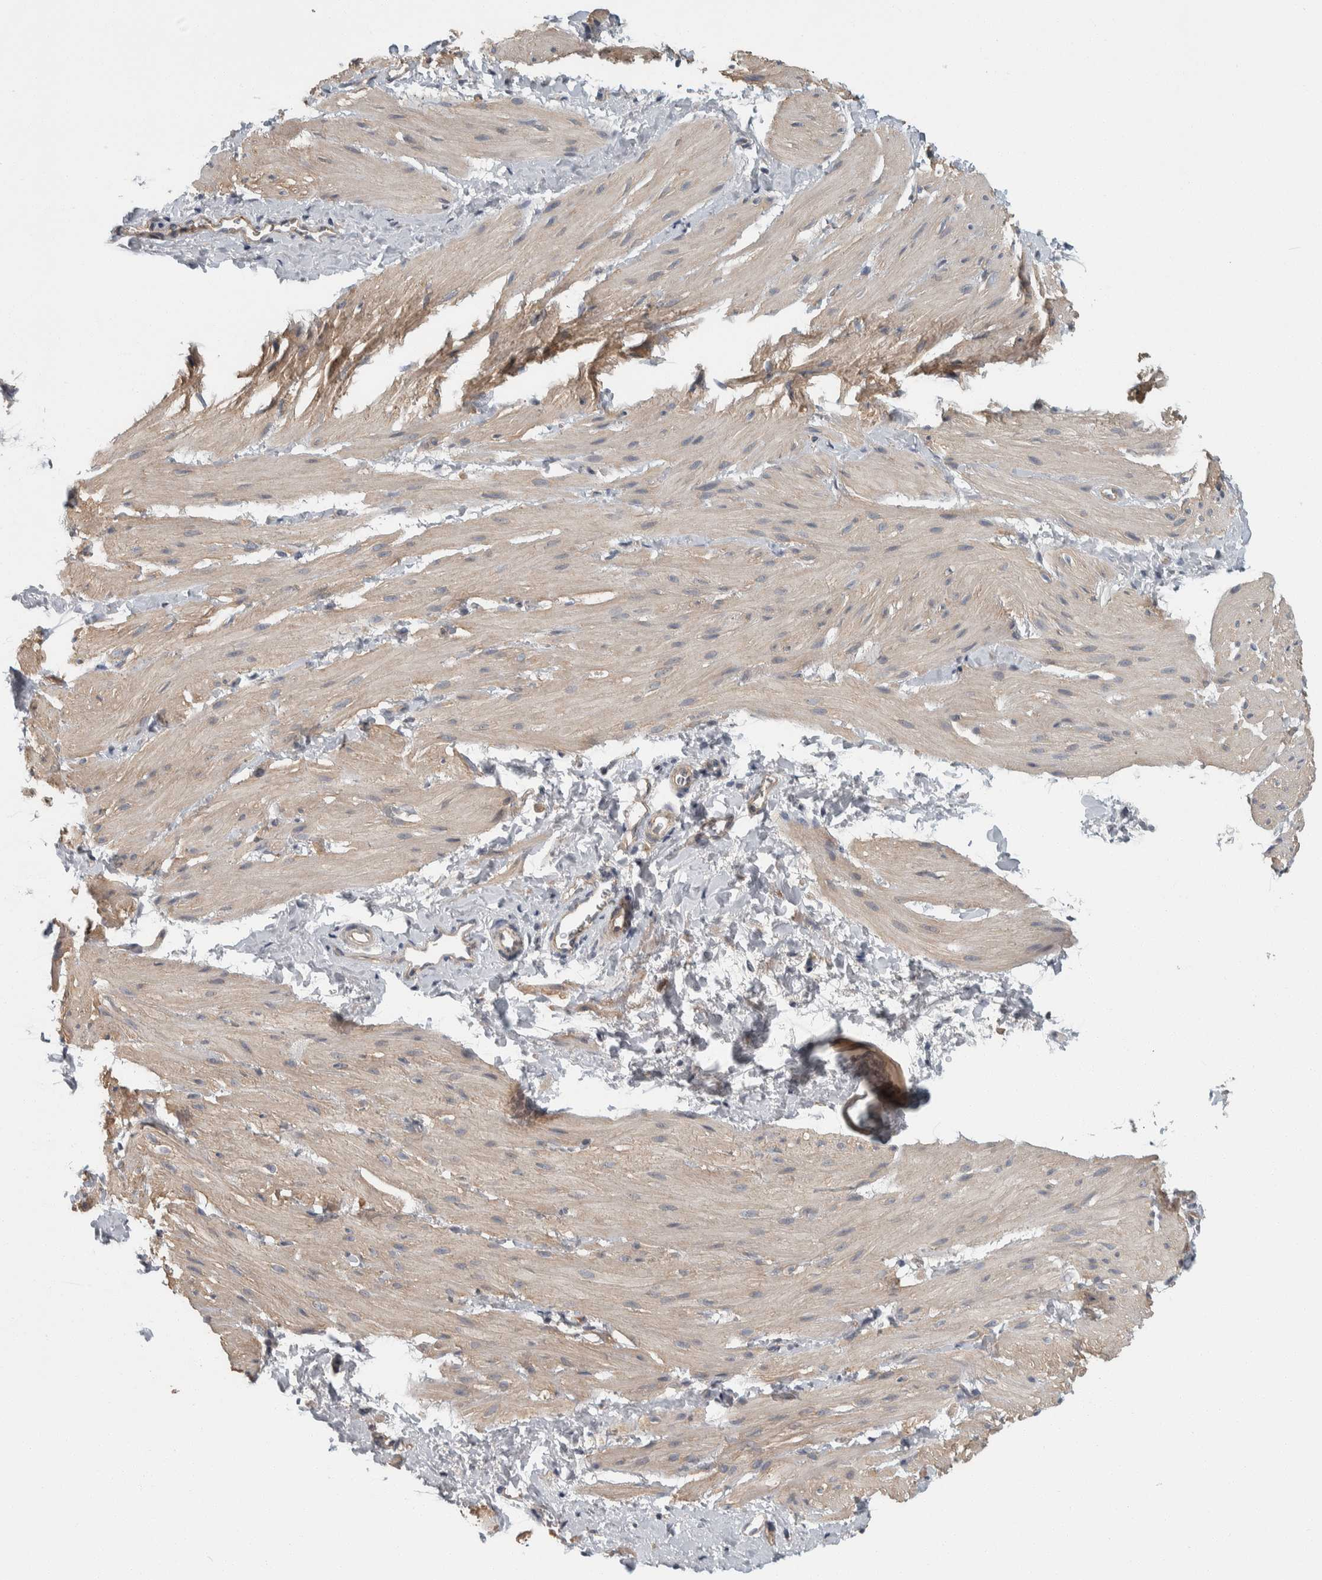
{"staining": {"intensity": "weak", "quantity": "25%-75%", "location": "cytoplasmic/membranous"}, "tissue": "smooth muscle", "cell_type": "Smooth muscle cells", "image_type": "normal", "snomed": [{"axis": "morphology", "description": "Normal tissue, NOS"}, {"axis": "topography", "description": "Smooth muscle"}], "caption": "Immunohistochemical staining of unremarkable smooth muscle demonstrates low levels of weak cytoplasmic/membranous staining in about 25%-75% of smooth muscle cells.", "gene": "KCNJ3", "patient": {"sex": "male", "age": 16}}